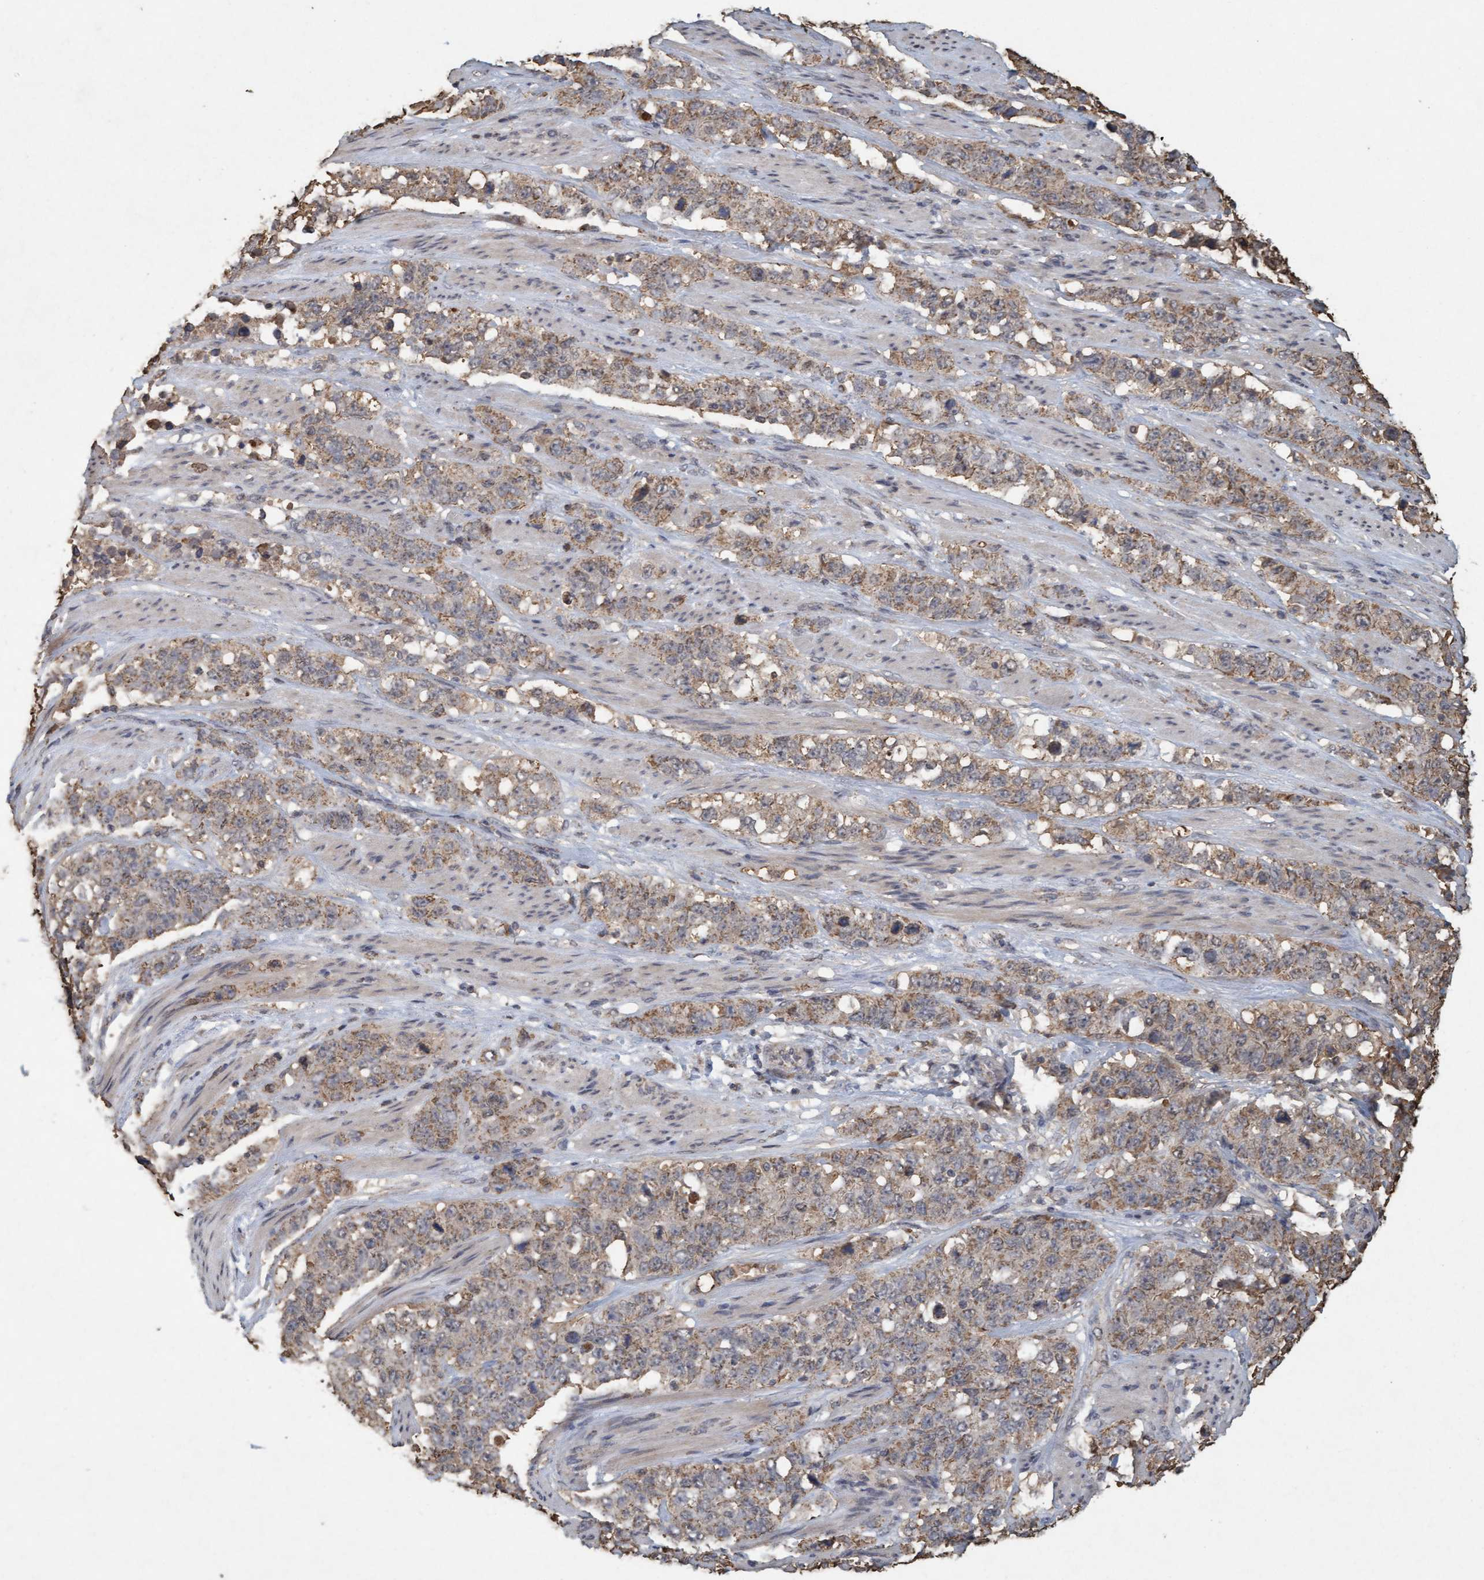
{"staining": {"intensity": "weak", "quantity": ">75%", "location": "cytoplasmic/membranous"}, "tissue": "stomach cancer", "cell_type": "Tumor cells", "image_type": "cancer", "snomed": [{"axis": "morphology", "description": "Adenocarcinoma, NOS"}, {"axis": "topography", "description": "Stomach"}], "caption": "Weak cytoplasmic/membranous protein expression is identified in approximately >75% of tumor cells in adenocarcinoma (stomach).", "gene": "VSIG8", "patient": {"sex": "male", "age": 48}}